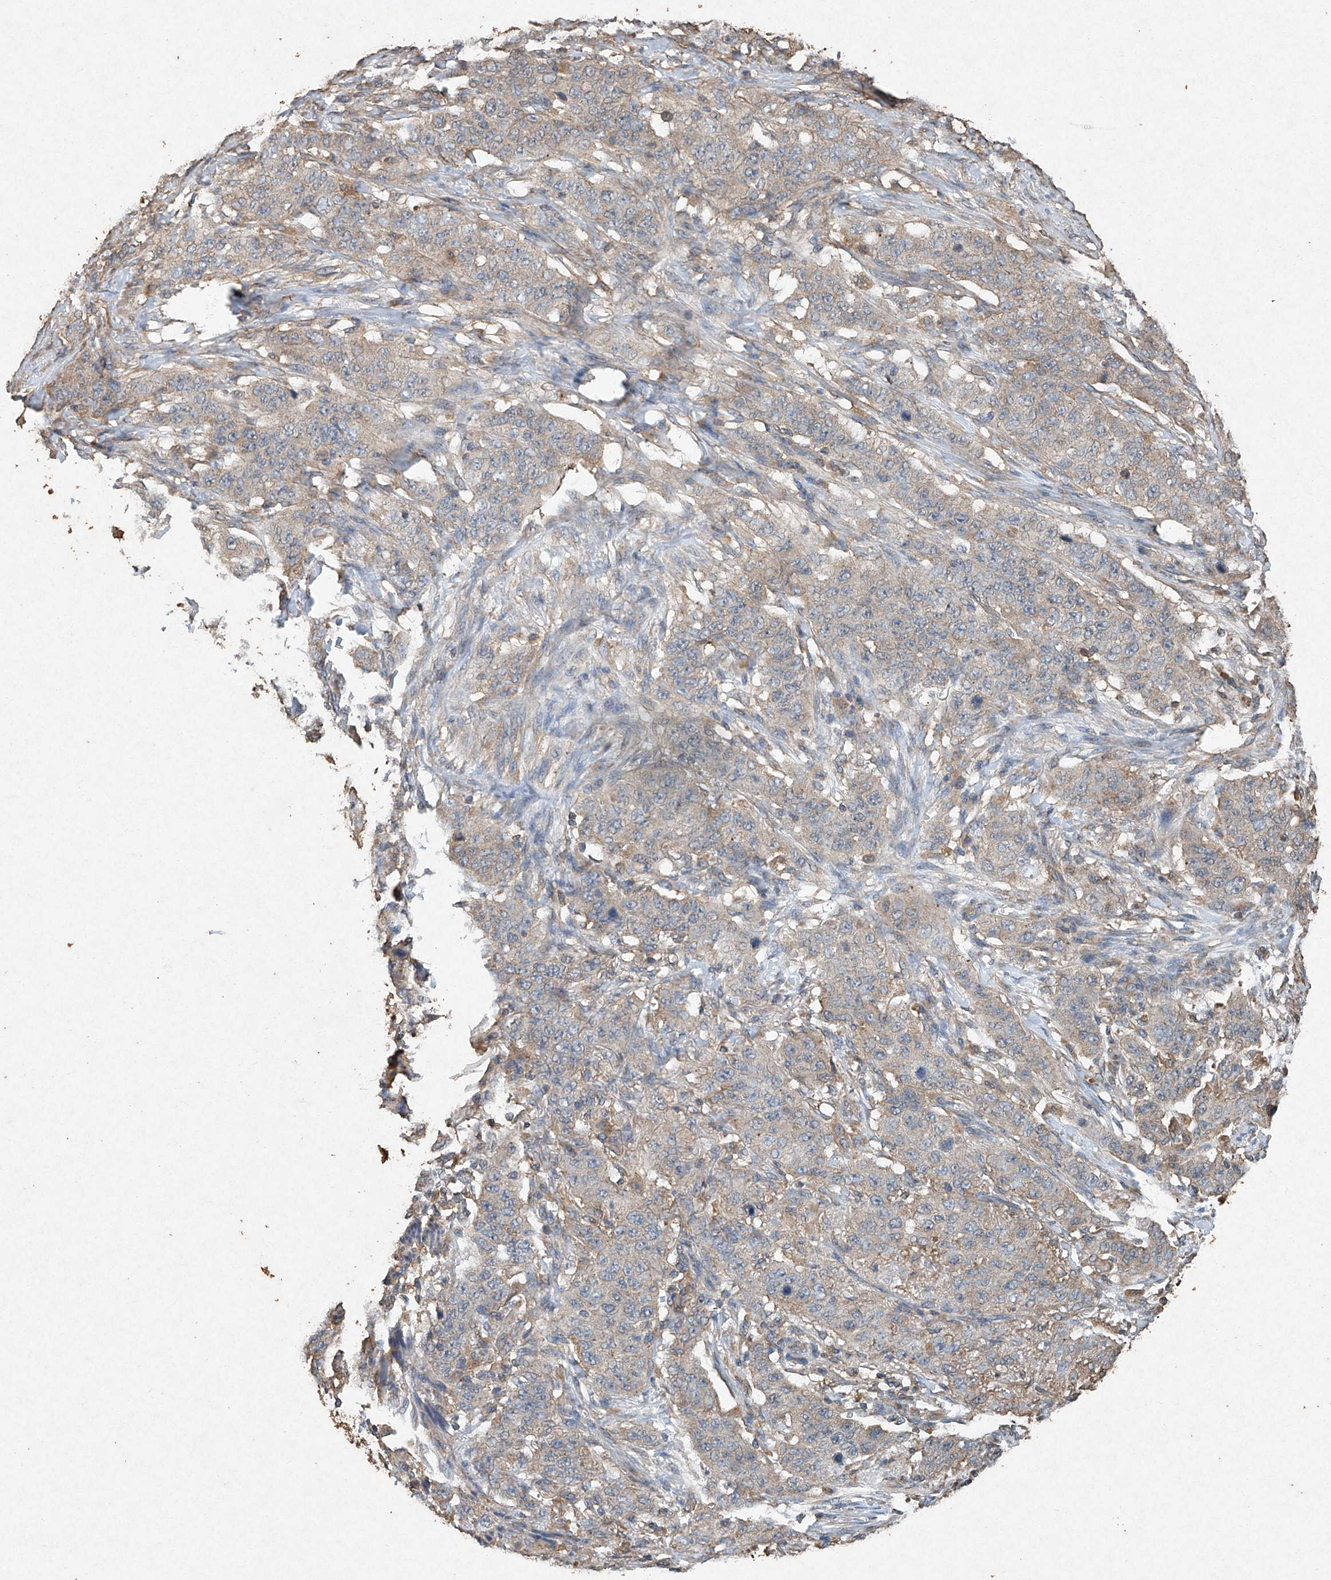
{"staining": {"intensity": "weak", "quantity": "<25%", "location": "cytoplasmic/membranous"}, "tissue": "stomach cancer", "cell_type": "Tumor cells", "image_type": "cancer", "snomed": [{"axis": "morphology", "description": "Adenocarcinoma, NOS"}, {"axis": "topography", "description": "Stomach"}], "caption": "High power microscopy photomicrograph of an IHC micrograph of adenocarcinoma (stomach), revealing no significant positivity in tumor cells.", "gene": "STK3", "patient": {"sex": "male", "age": 48}}